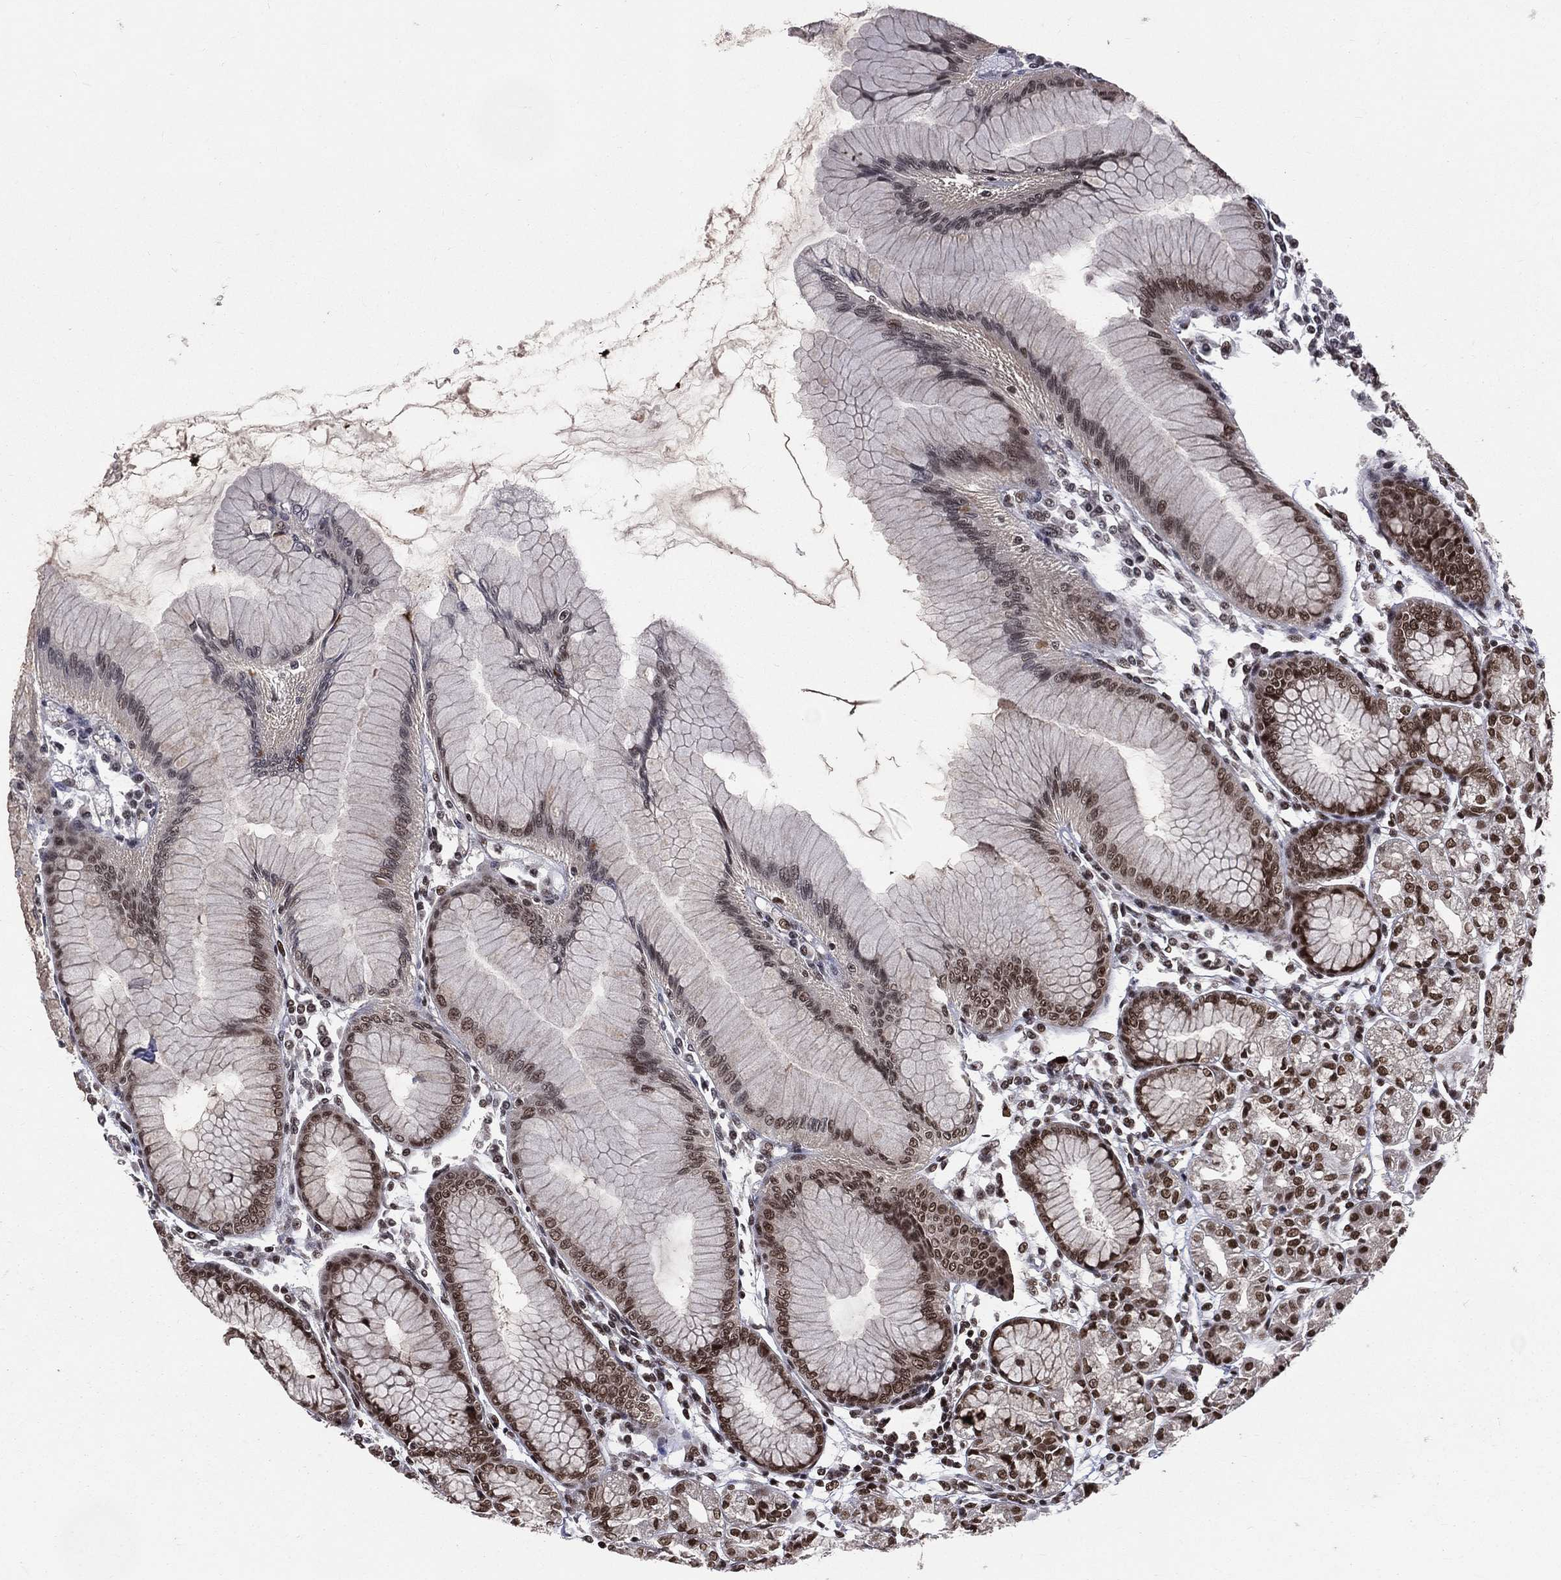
{"staining": {"intensity": "strong", "quantity": ">75%", "location": "nuclear"}, "tissue": "stomach", "cell_type": "Glandular cells", "image_type": "normal", "snomed": [{"axis": "morphology", "description": "Normal tissue, NOS"}, {"axis": "topography", "description": "Stomach"}], "caption": "Human stomach stained with a brown dye exhibits strong nuclear positive expression in approximately >75% of glandular cells.", "gene": "SMC3", "patient": {"sex": "female", "age": 57}}